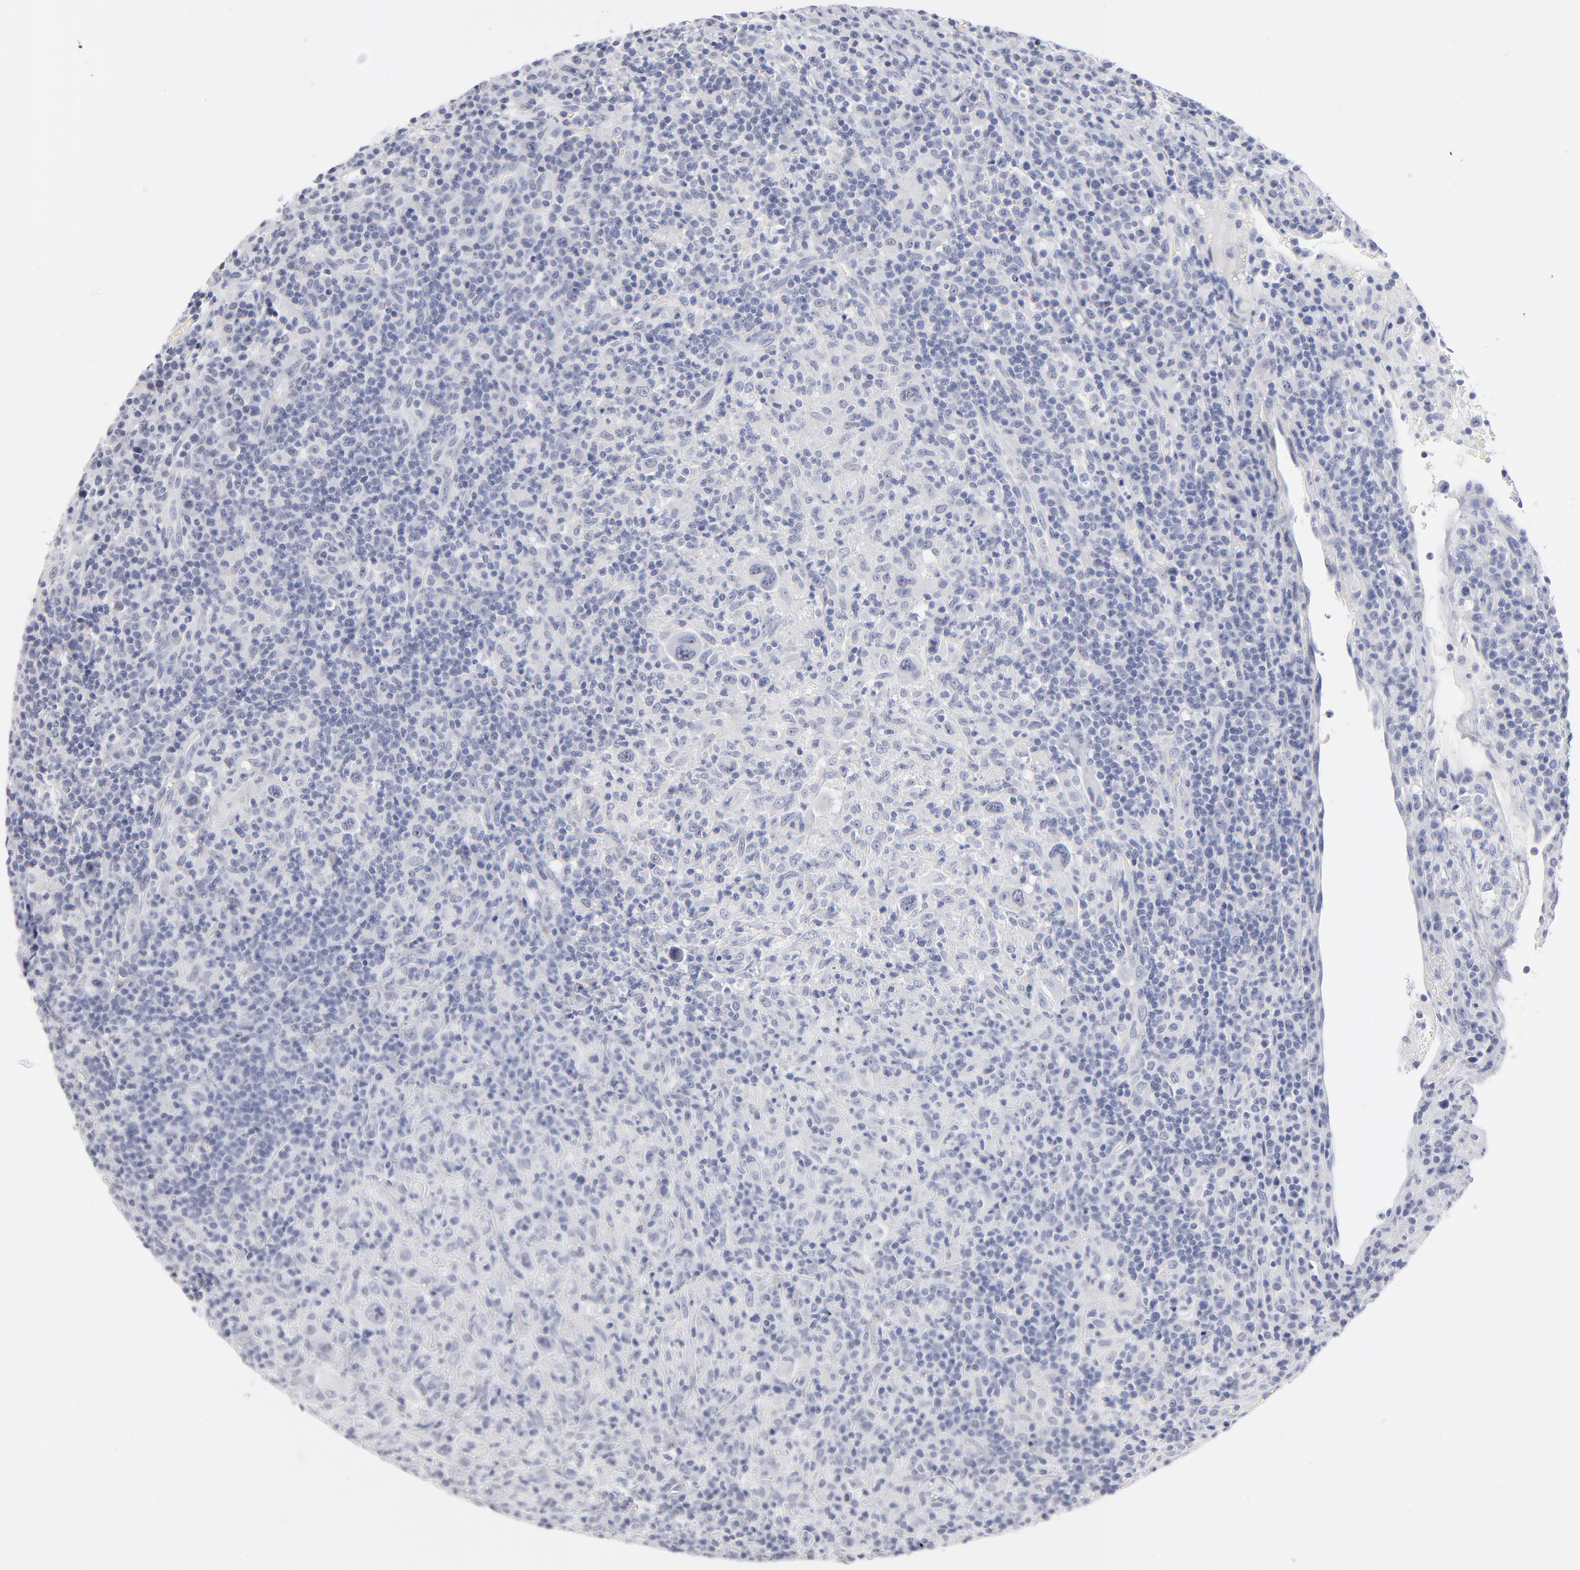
{"staining": {"intensity": "negative", "quantity": "none", "location": "none"}, "tissue": "lymphoma", "cell_type": "Tumor cells", "image_type": "cancer", "snomed": [{"axis": "morphology", "description": "Hodgkin's disease, NOS"}, {"axis": "topography", "description": "Lymph node"}], "caption": "There is no significant expression in tumor cells of lymphoma.", "gene": "KHNYN", "patient": {"sex": "male", "age": 65}}